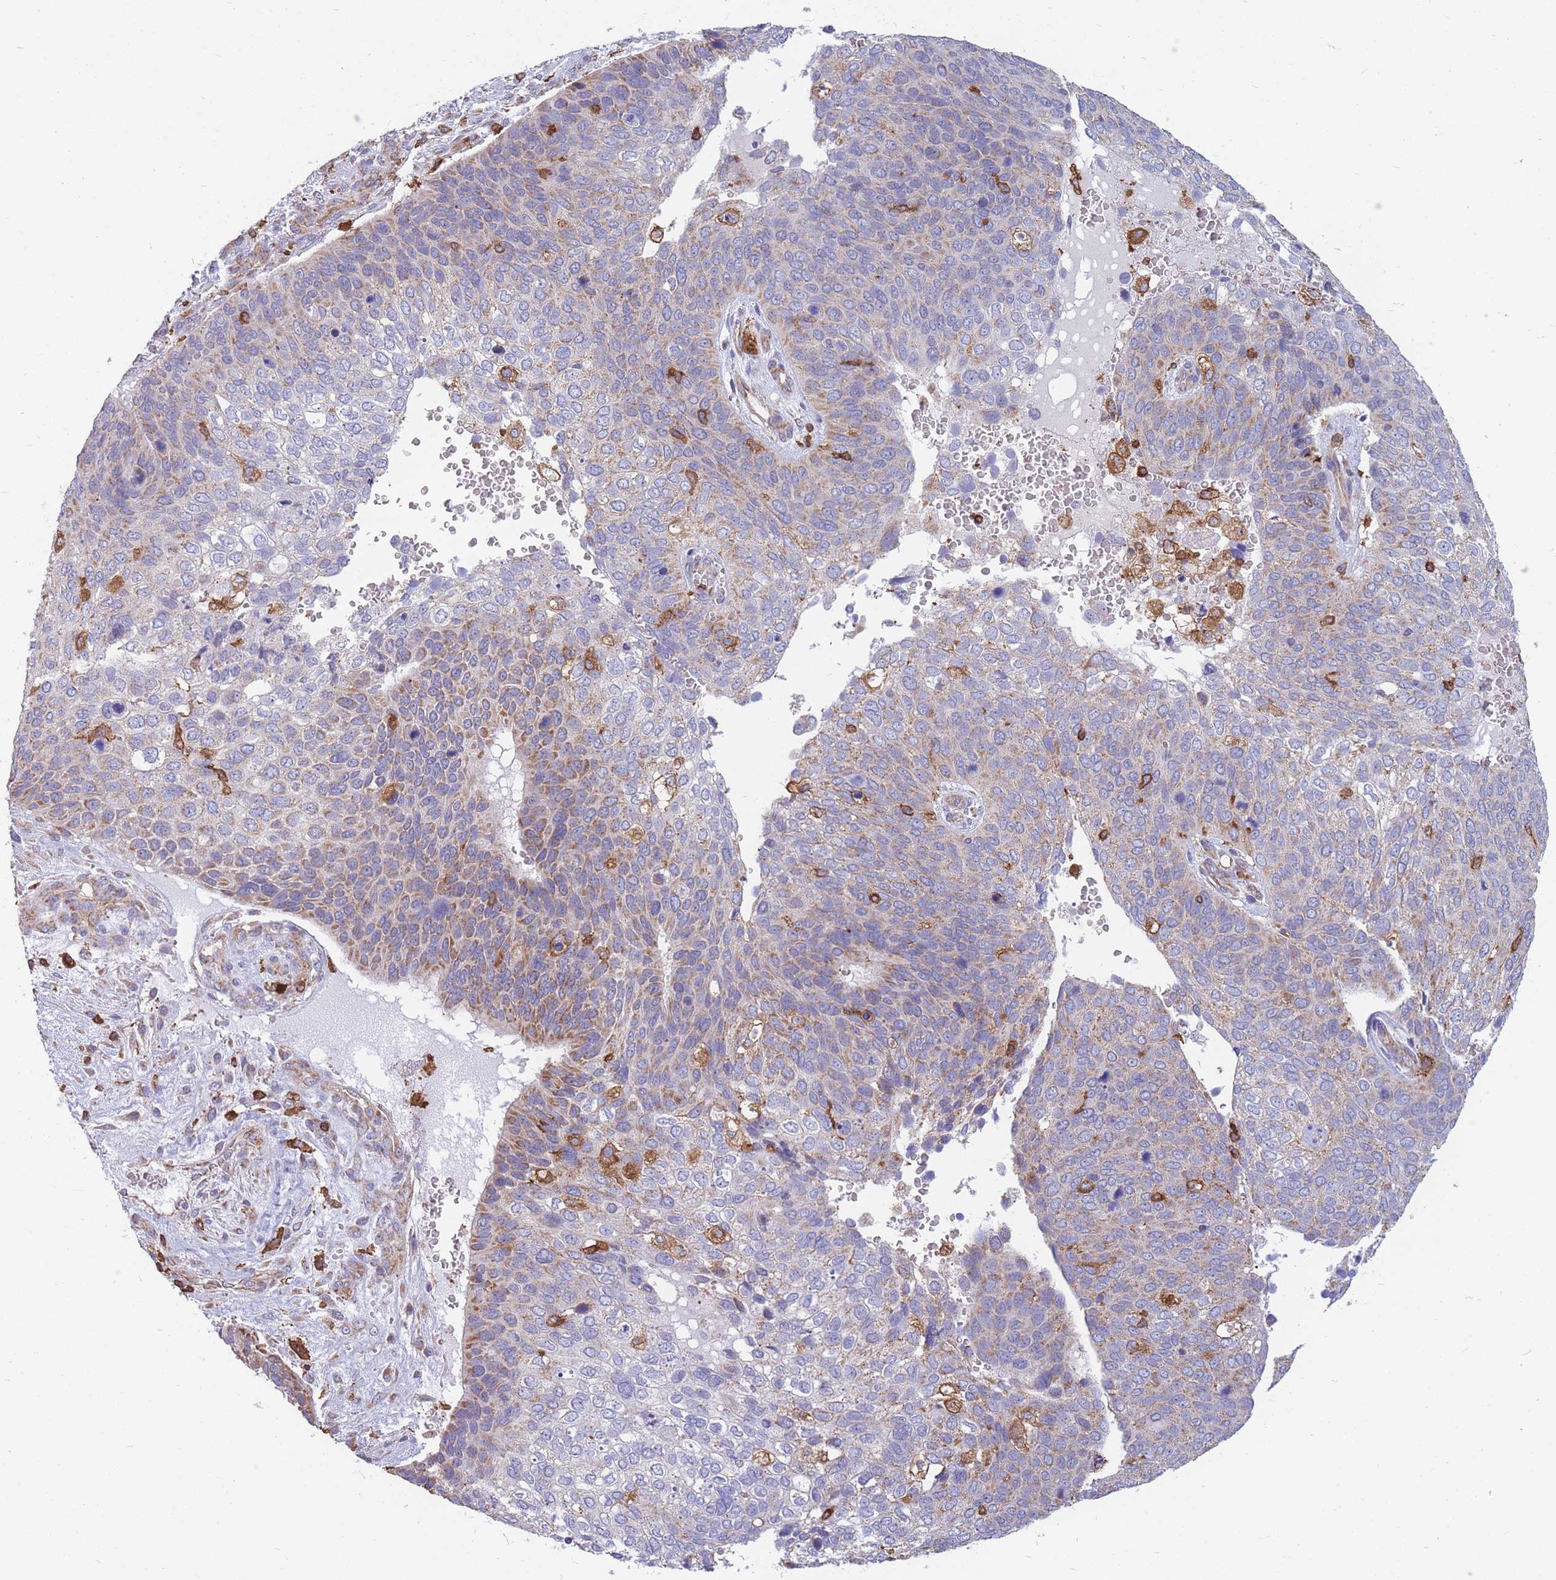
{"staining": {"intensity": "weak", "quantity": "25%-75%", "location": "cytoplasmic/membranous"}, "tissue": "skin cancer", "cell_type": "Tumor cells", "image_type": "cancer", "snomed": [{"axis": "morphology", "description": "Basal cell carcinoma"}, {"axis": "topography", "description": "Skin"}], "caption": "Protein expression analysis of skin basal cell carcinoma shows weak cytoplasmic/membranous staining in approximately 25%-75% of tumor cells.", "gene": "MRPL54", "patient": {"sex": "female", "age": 74}}